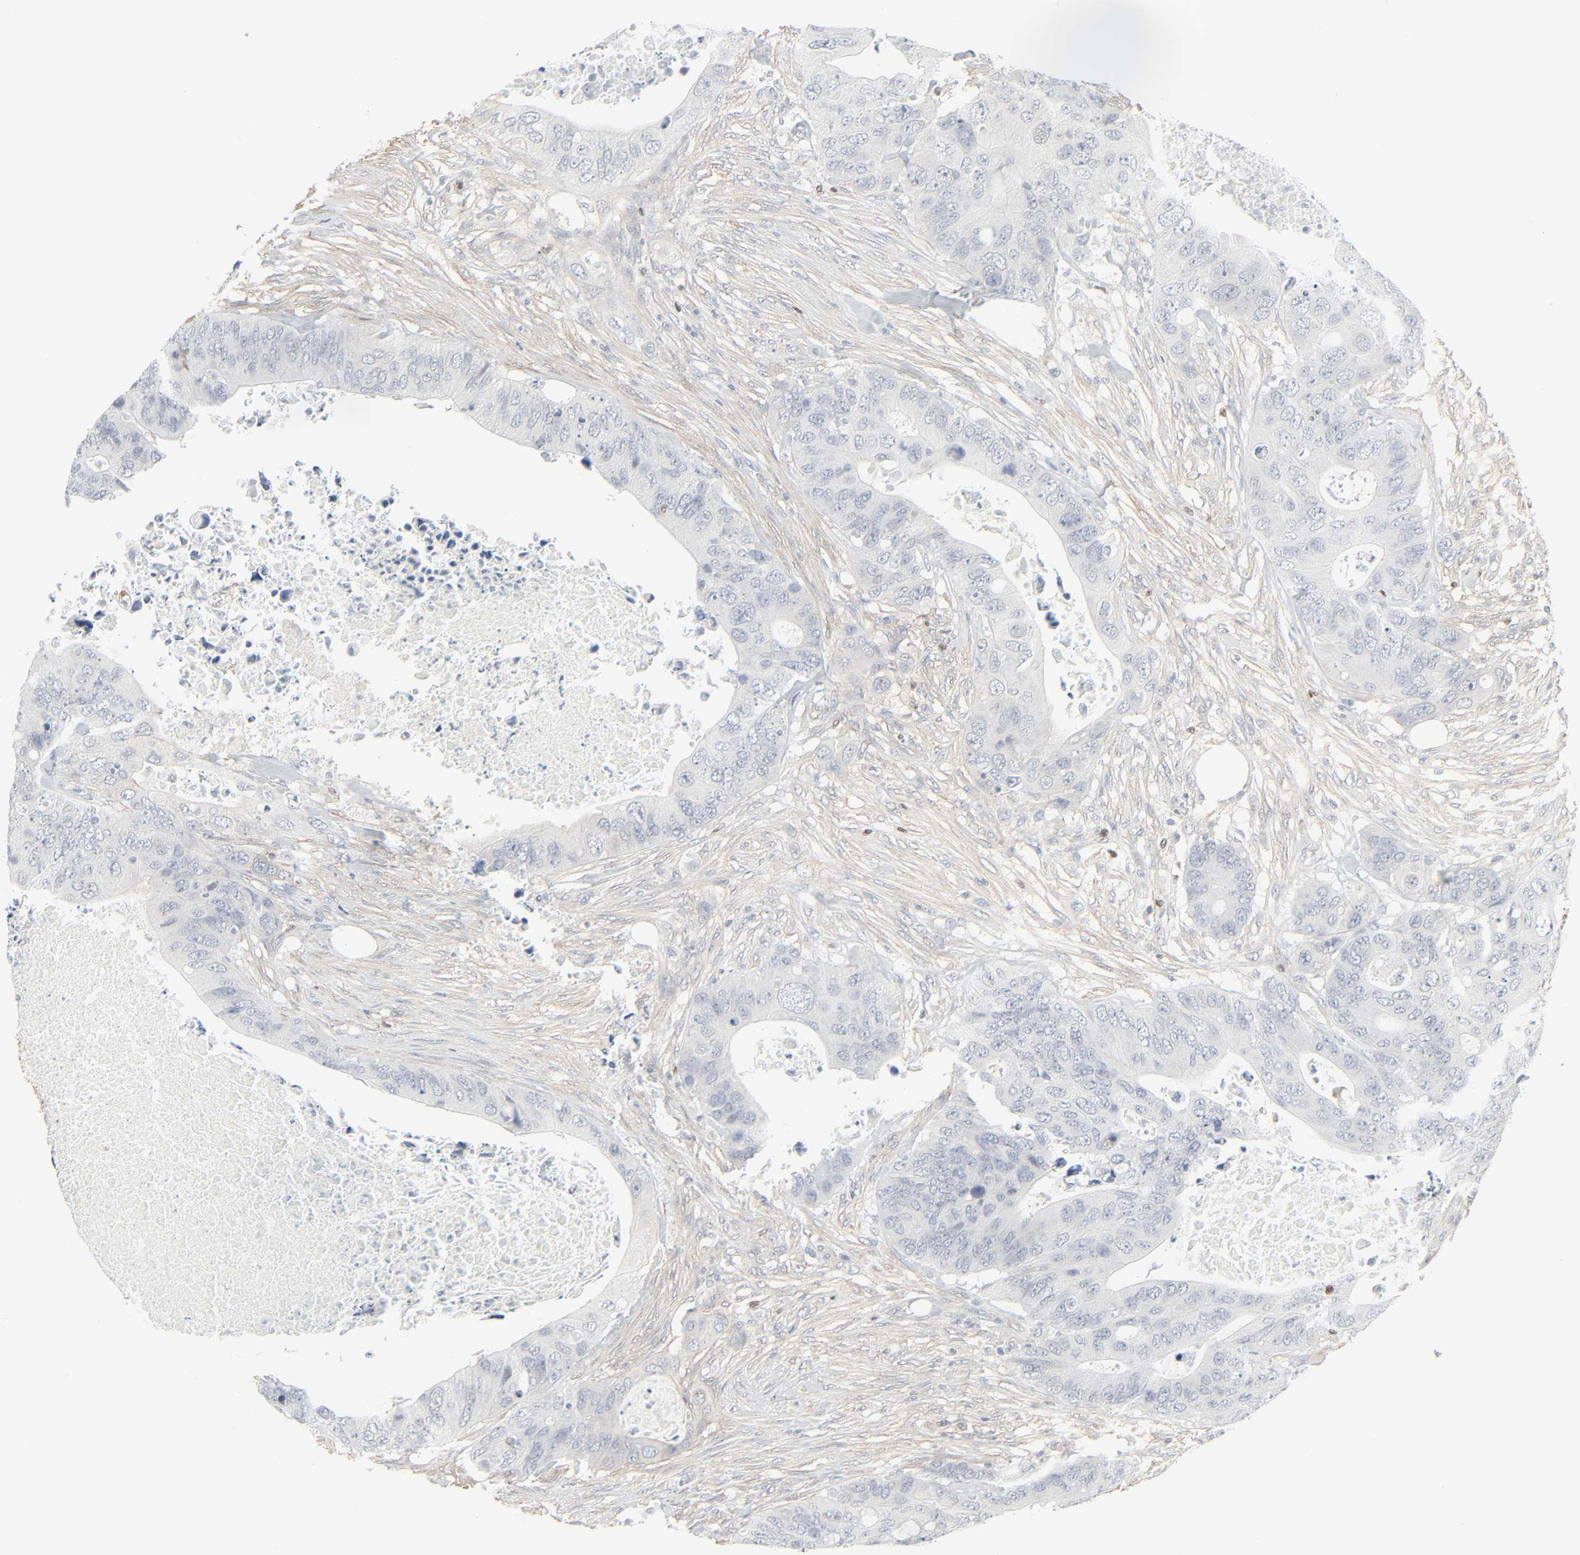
{"staining": {"intensity": "negative", "quantity": "none", "location": "none"}, "tissue": "colorectal cancer", "cell_type": "Tumor cells", "image_type": "cancer", "snomed": [{"axis": "morphology", "description": "Adenocarcinoma, NOS"}, {"axis": "topography", "description": "Colon"}], "caption": "The image displays no significant staining in tumor cells of adenocarcinoma (colorectal). (IHC, brightfield microscopy, high magnification).", "gene": "ZBTB16", "patient": {"sex": "male", "age": 71}}